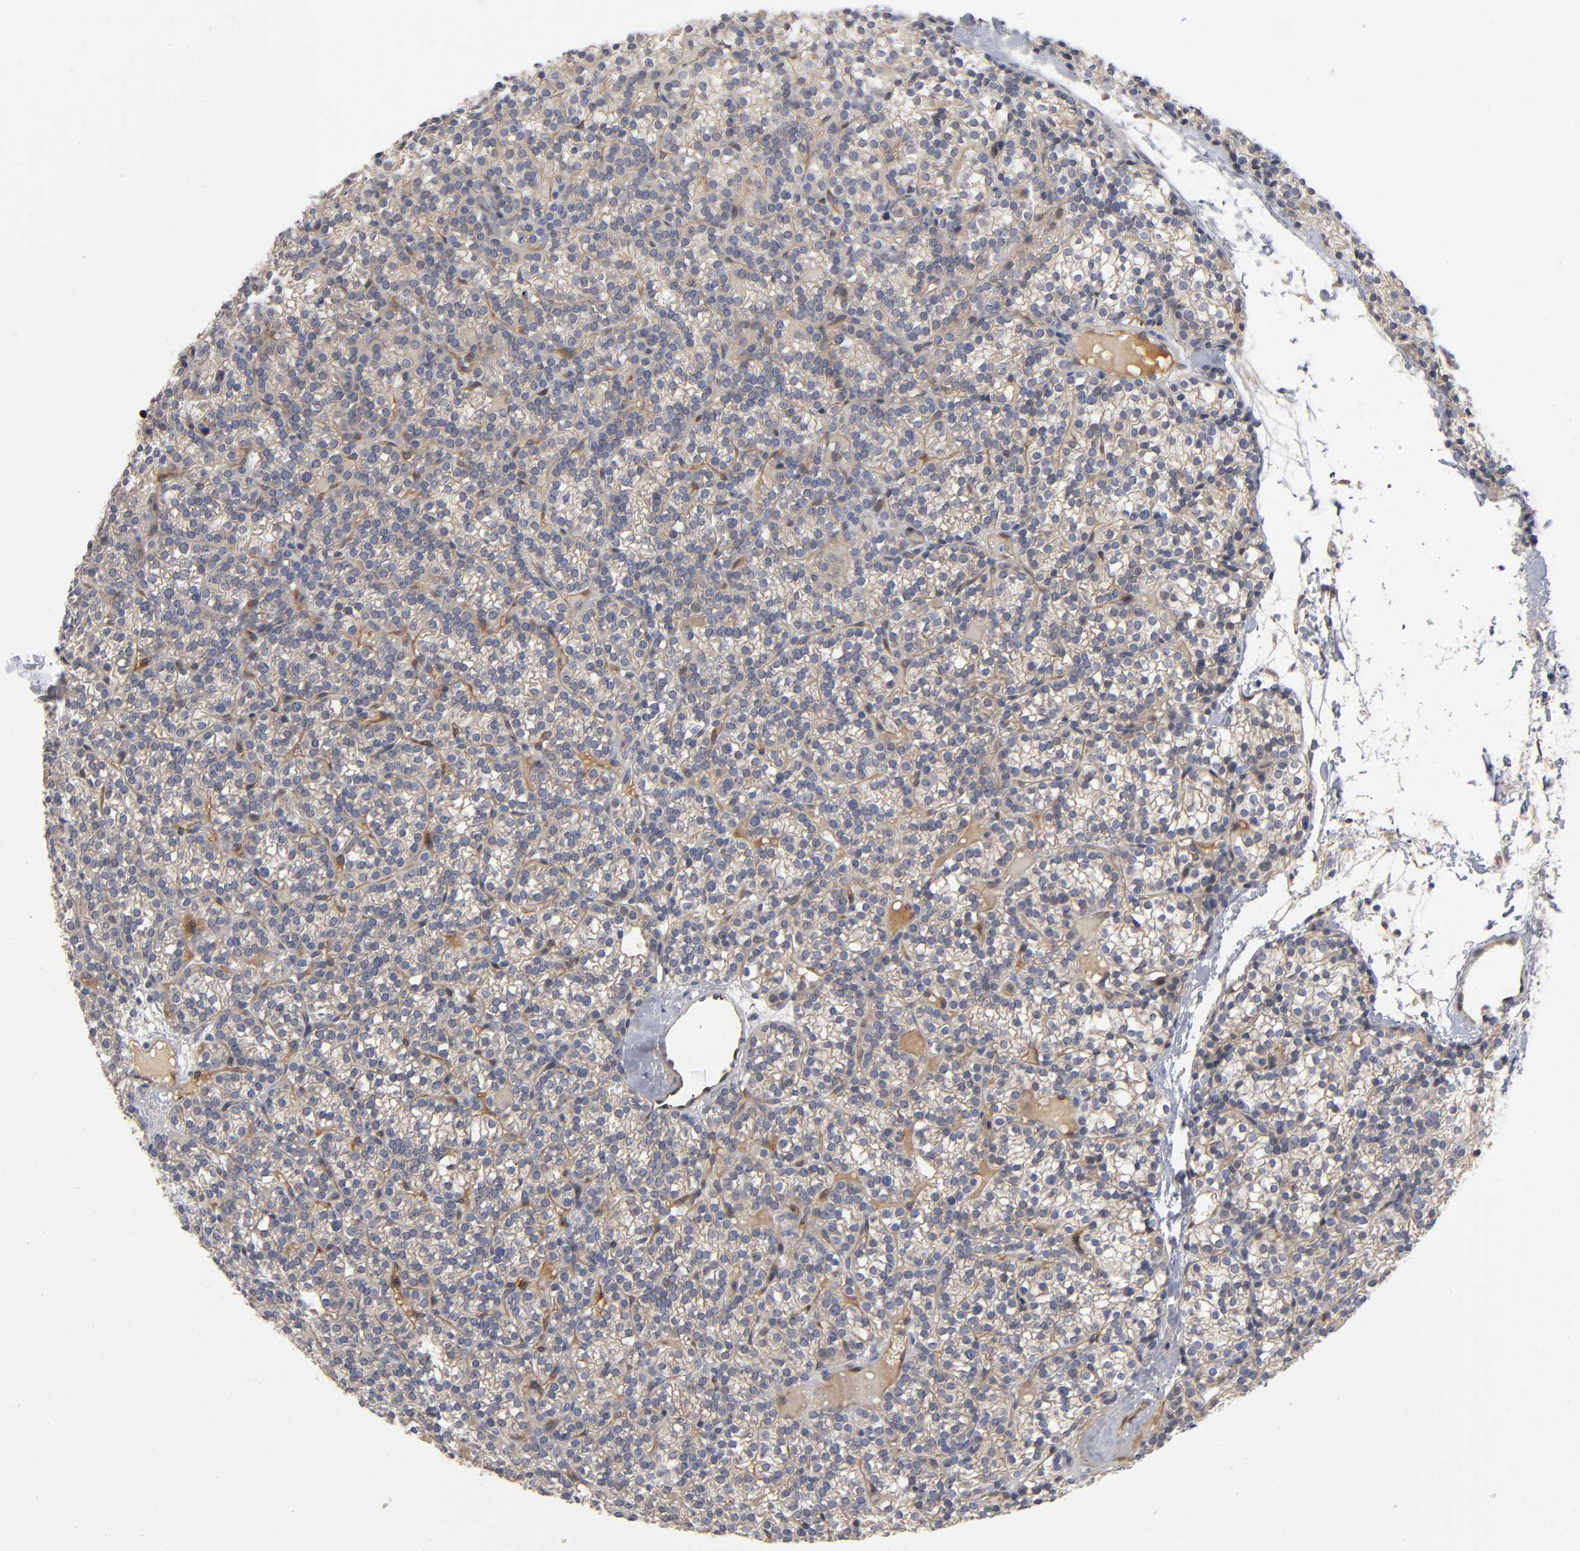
{"staining": {"intensity": "weak", "quantity": ">75%", "location": "cytoplasmic/membranous"}, "tissue": "parathyroid gland", "cell_type": "Glandular cells", "image_type": "normal", "snomed": [{"axis": "morphology", "description": "Normal tissue, NOS"}, {"axis": "topography", "description": "Parathyroid gland"}], "caption": "The image reveals a brown stain indicating the presence of a protein in the cytoplasmic/membranous of glandular cells in parathyroid gland. The staining is performed using DAB (3,3'-diaminobenzidine) brown chromogen to label protein expression. The nuclei are counter-stained blue using hematoxylin.", "gene": "NOVA1", "patient": {"sex": "female", "age": 50}}